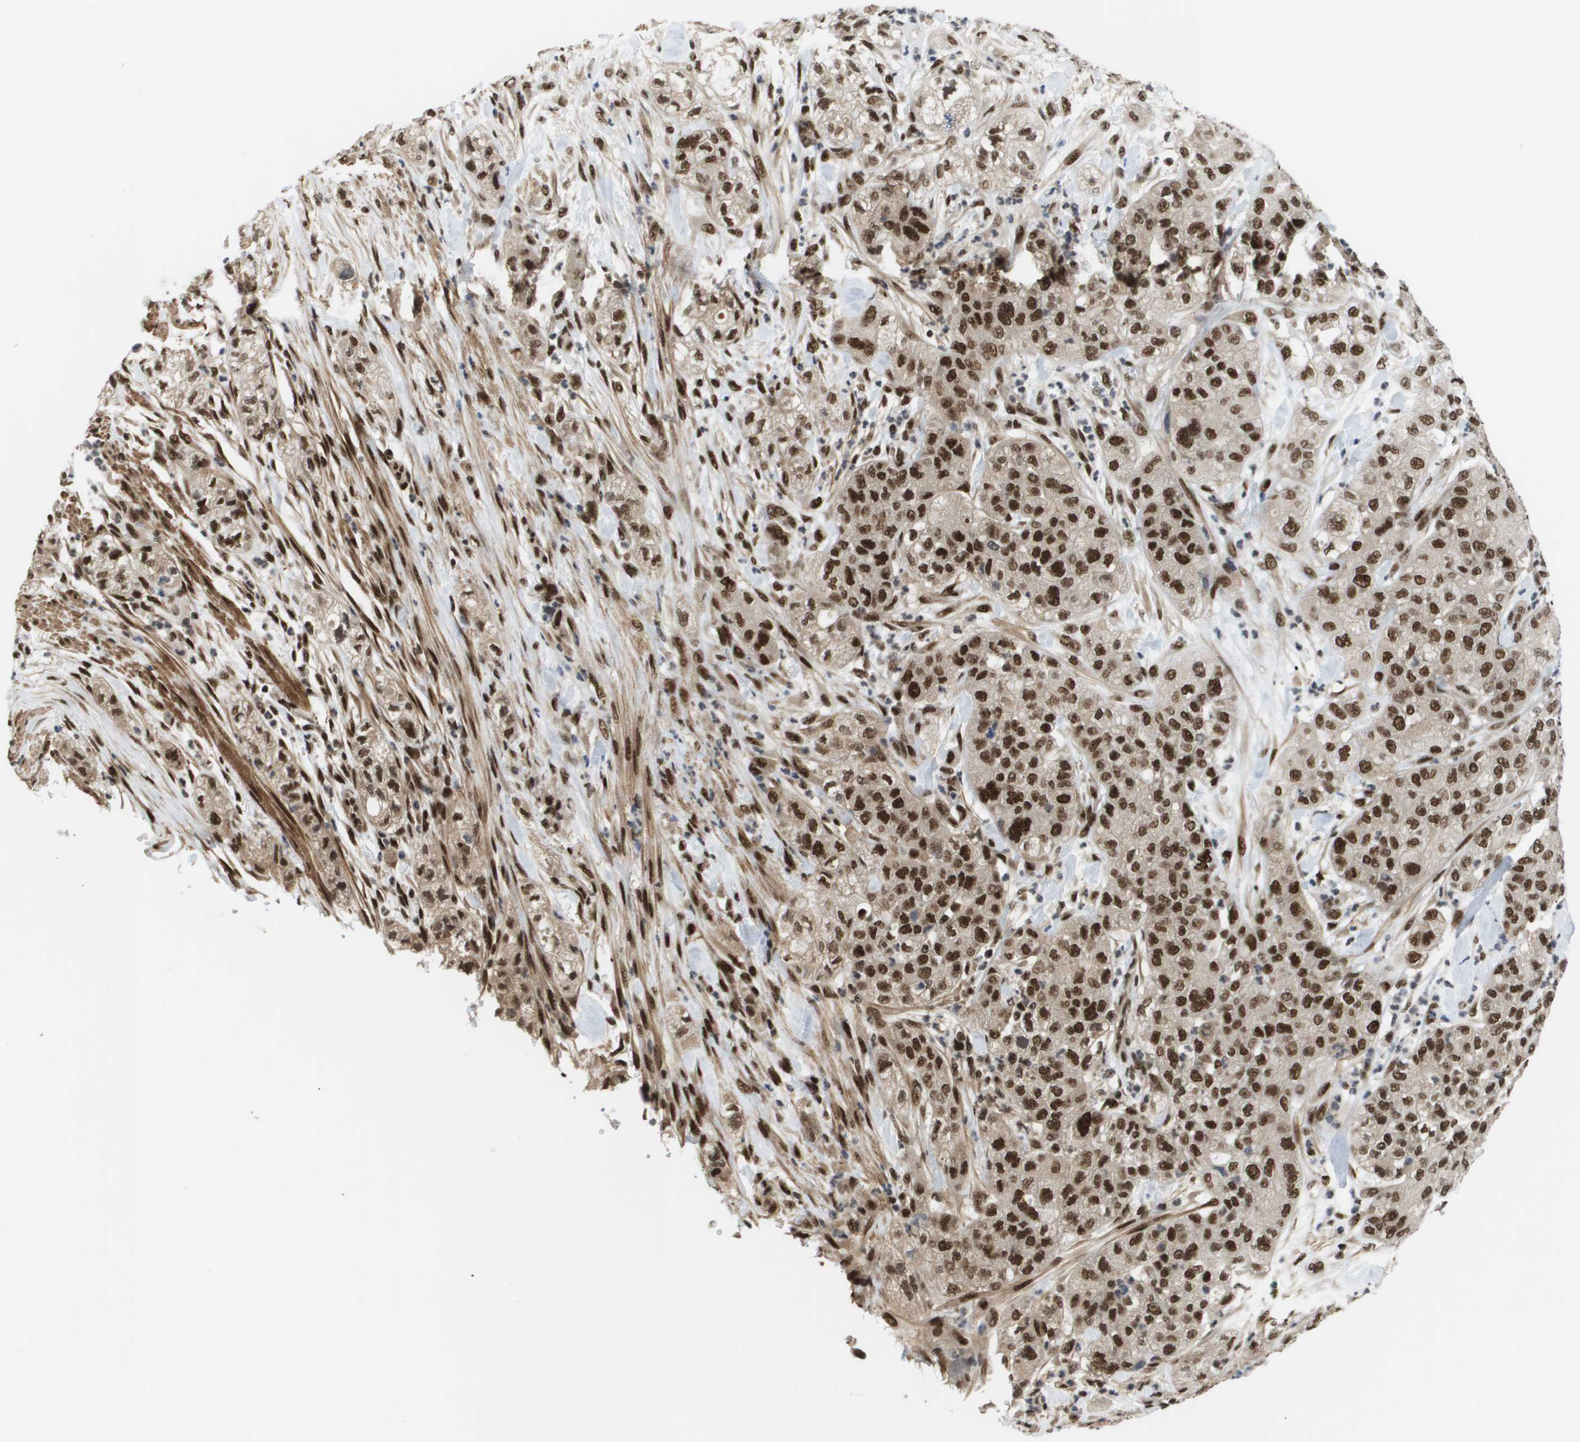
{"staining": {"intensity": "strong", "quantity": ">75%", "location": "cytoplasmic/membranous,nuclear"}, "tissue": "pancreatic cancer", "cell_type": "Tumor cells", "image_type": "cancer", "snomed": [{"axis": "morphology", "description": "Adenocarcinoma, NOS"}, {"axis": "topography", "description": "Pancreas"}], "caption": "High-magnification brightfield microscopy of pancreatic cancer (adenocarcinoma) stained with DAB (3,3'-diaminobenzidine) (brown) and counterstained with hematoxylin (blue). tumor cells exhibit strong cytoplasmic/membranous and nuclear positivity is appreciated in approximately>75% of cells.", "gene": "PRCC", "patient": {"sex": "female", "age": 78}}